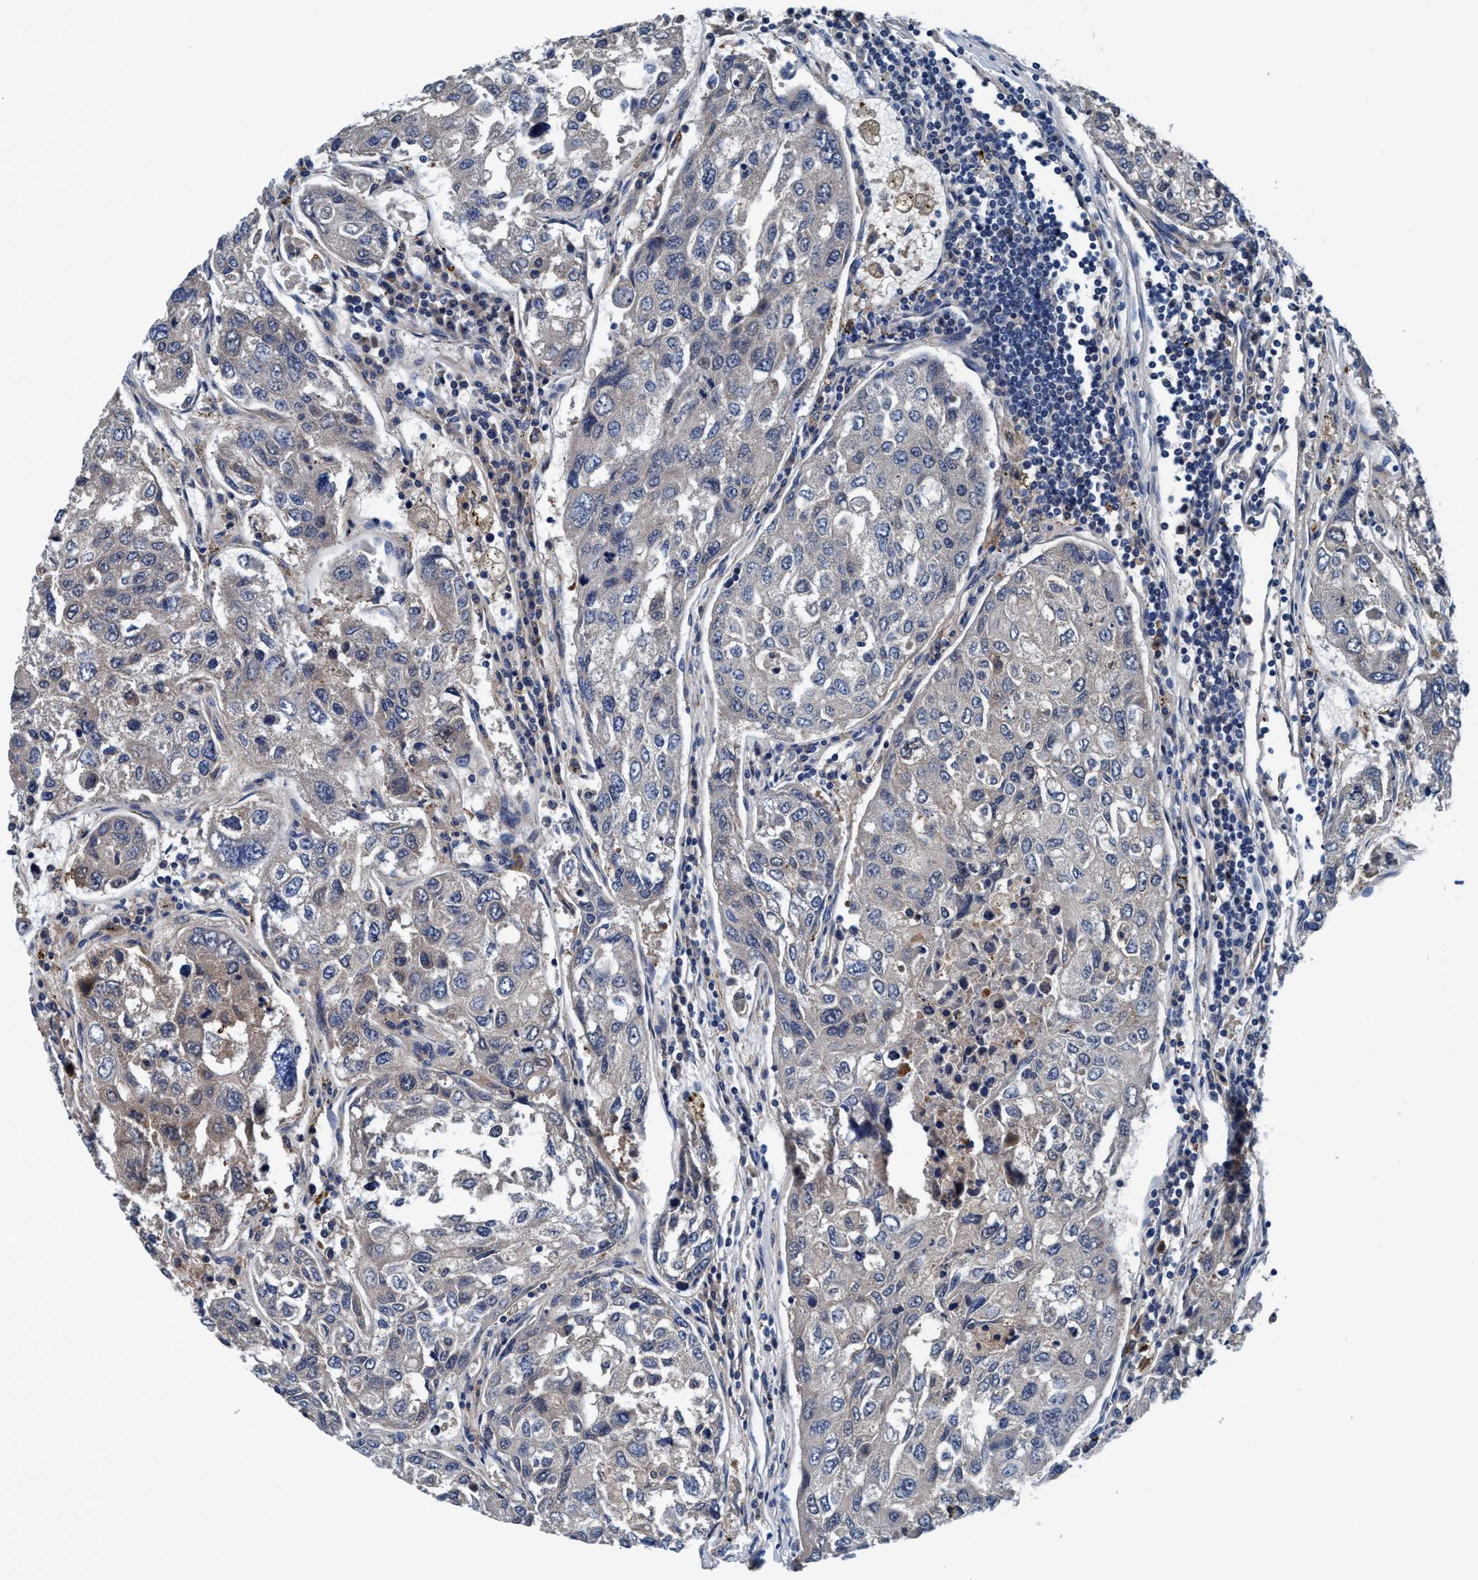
{"staining": {"intensity": "weak", "quantity": "<25%", "location": "cytoplasmic/membranous"}, "tissue": "urothelial cancer", "cell_type": "Tumor cells", "image_type": "cancer", "snomed": [{"axis": "morphology", "description": "Urothelial carcinoma, High grade"}, {"axis": "topography", "description": "Lymph node"}, {"axis": "topography", "description": "Urinary bladder"}], "caption": "Immunohistochemistry (IHC) image of neoplastic tissue: human urothelial carcinoma (high-grade) stained with DAB (3,3'-diaminobenzidine) exhibits no significant protein expression in tumor cells. Brightfield microscopy of immunohistochemistry stained with DAB (brown) and hematoxylin (blue), captured at high magnification.", "gene": "TMEM94", "patient": {"sex": "male", "age": 51}}